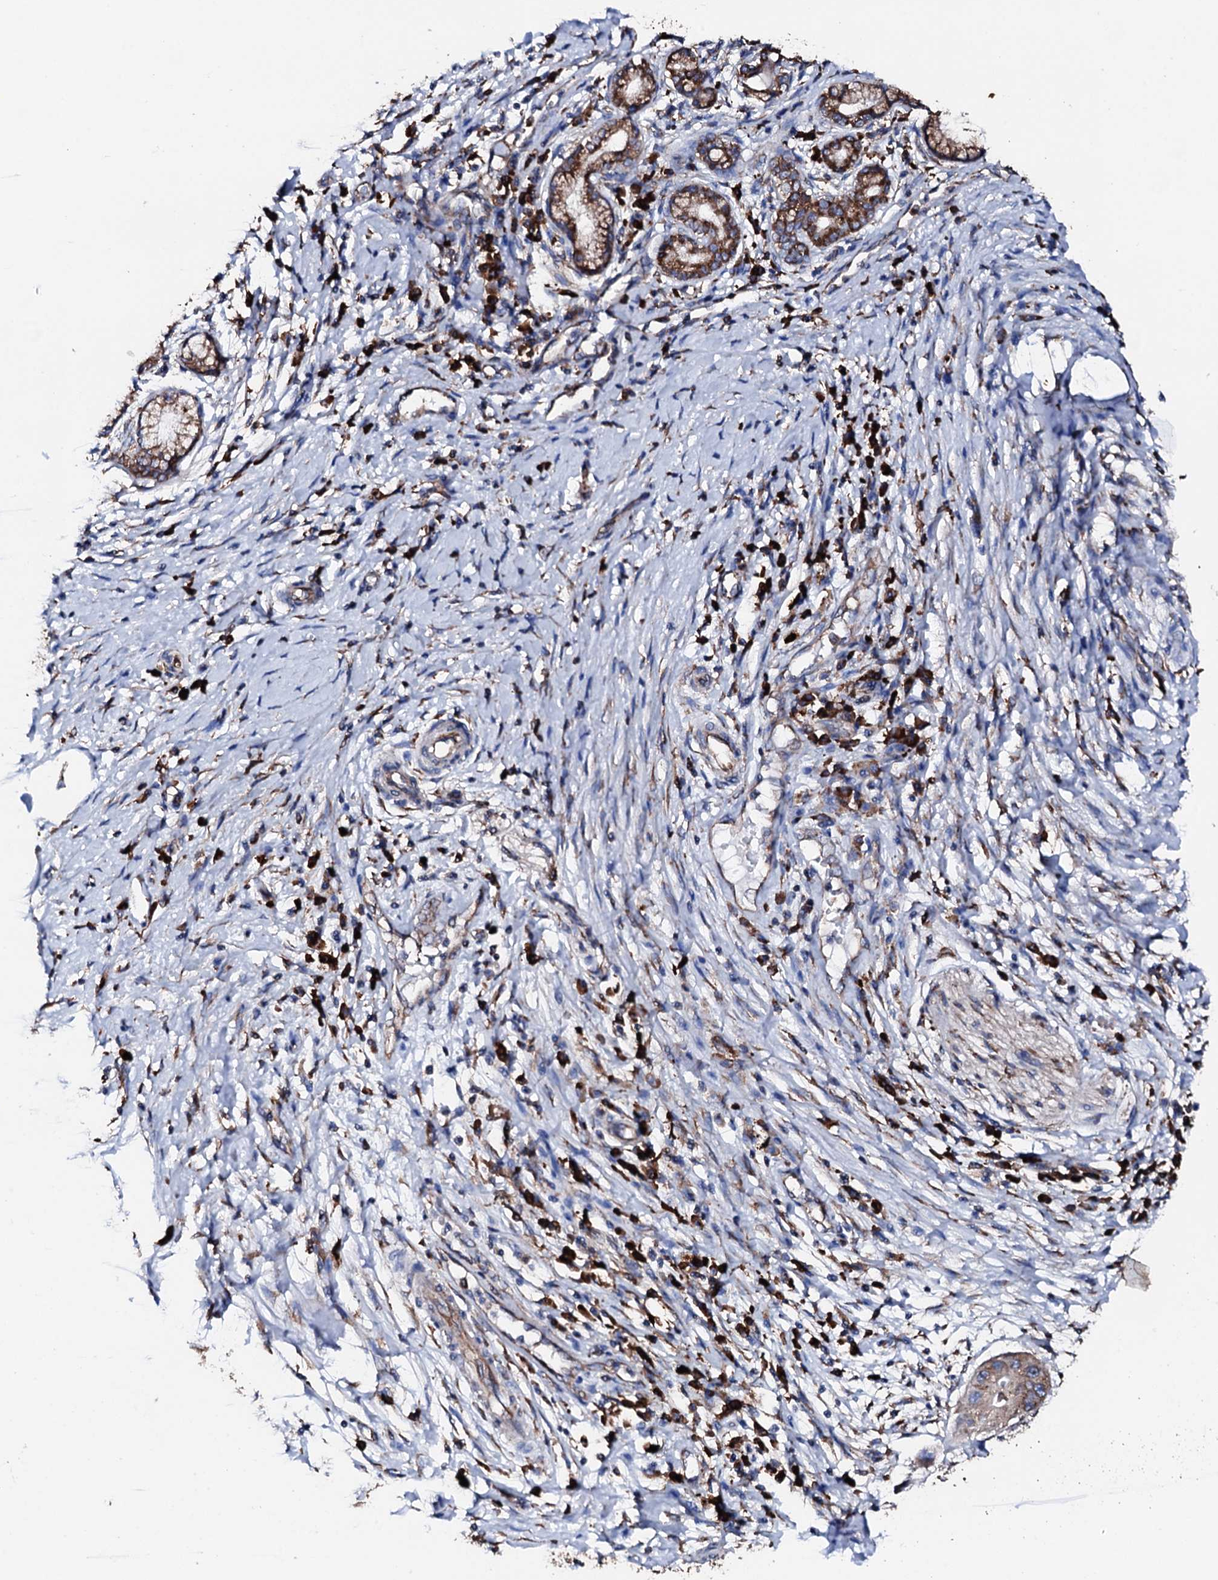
{"staining": {"intensity": "moderate", "quantity": ">75%", "location": "cytoplasmic/membranous"}, "tissue": "pancreatic cancer", "cell_type": "Tumor cells", "image_type": "cancer", "snomed": [{"axis": "morphology", "description": "Adenocarcinoma, NOS"}, {"axis": "topography", "description": "Pancreas"}], "caption": "Human adenocarcinoma (pancreatic) stained with a protein marker demonstrates moderate staining in tumor cells.", "gene": "AMDHD1", "patient": {"sex": "male", "age": 68}}